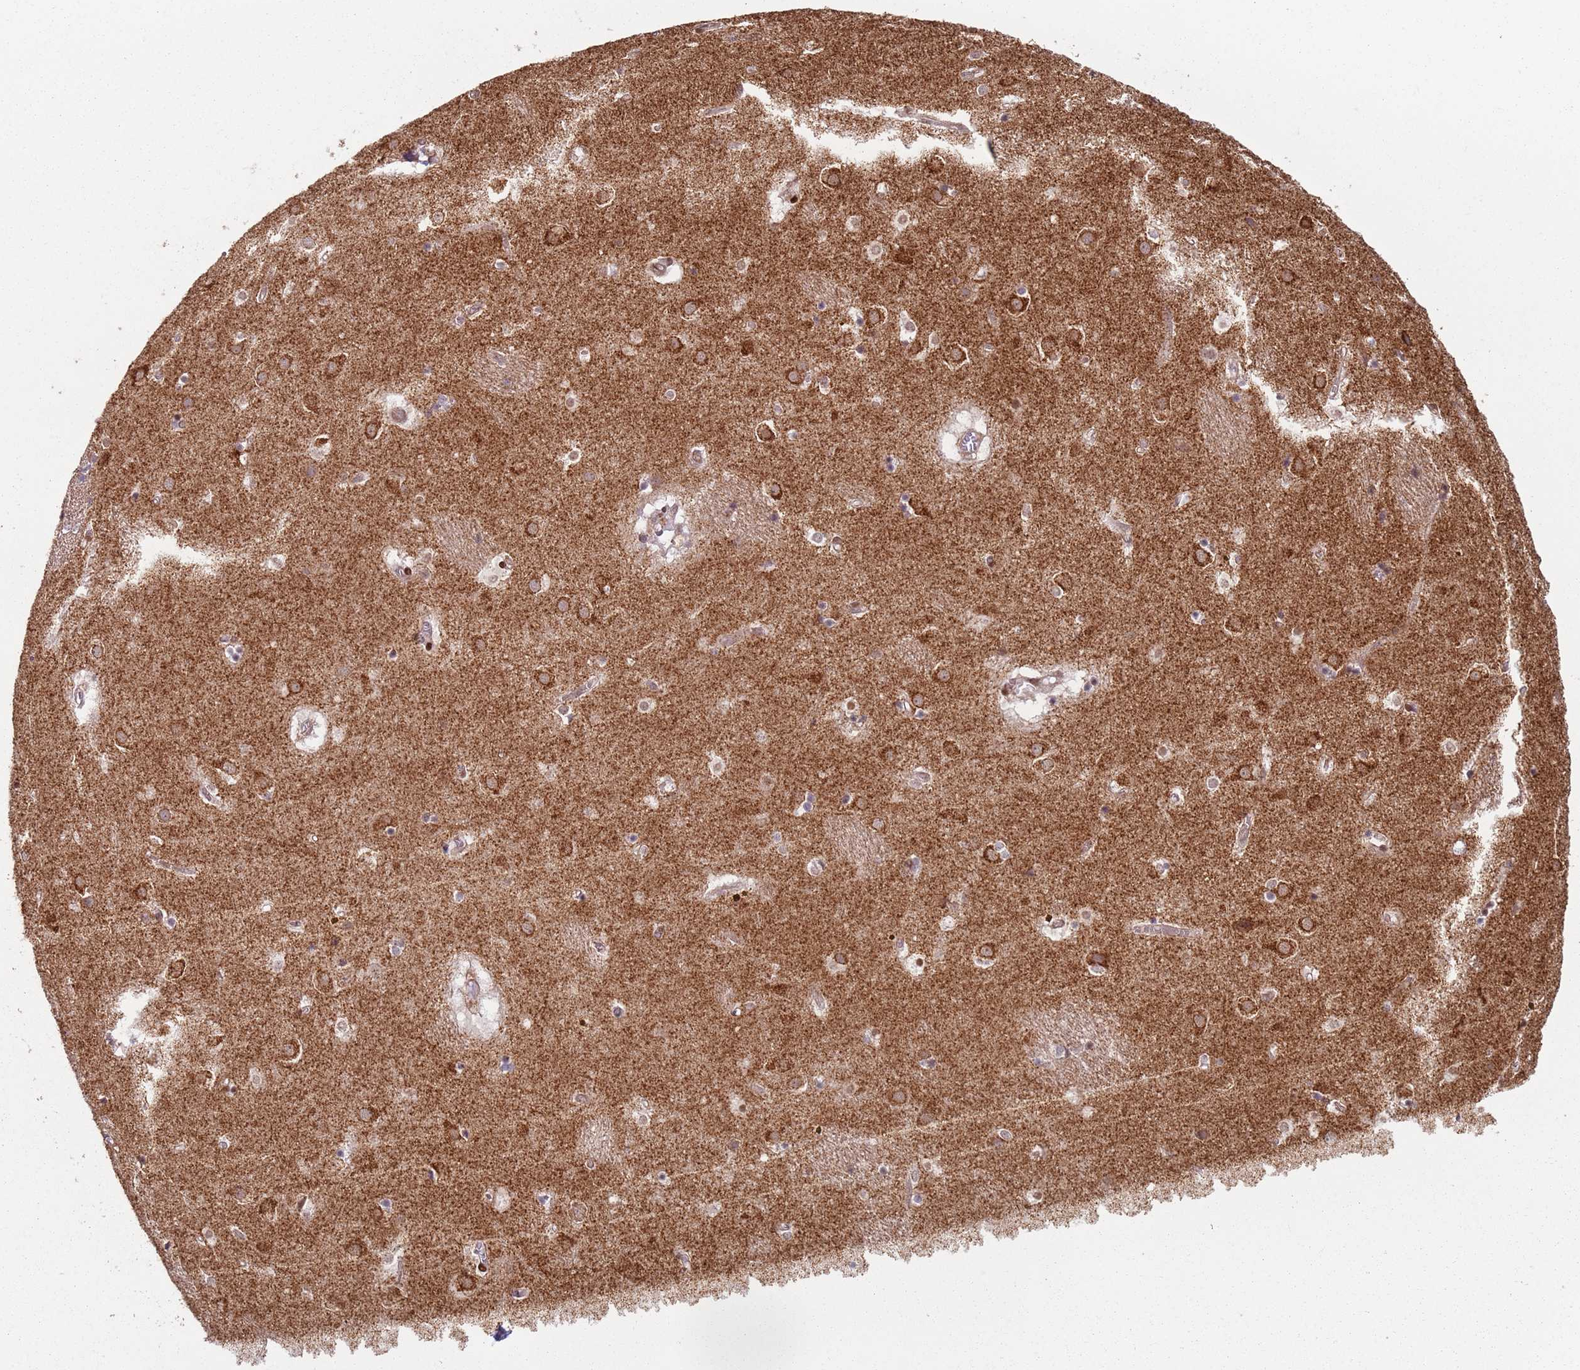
{"staining": {"intensity": "moderate", "quantity": "<25%", "location": "nuclear"}, "tissue": "caudate", "cell_type": "Glial cells", "image_type": "normal", "snomed": [{"axis": "morphology", "description": "Normal tissue, NOS"}, {"axis": "topography", "description": "Lateral ventricle wall"}], "caption": "Immunohistochemistry (IHC) histopathology image of benign caudate stained for a protein (brown), which displays low levels of moderate nuclear positivity in about <25% of glial cells.", "gene": "HNRNPLL", "patient": {"sex": "male", "age": 70}}